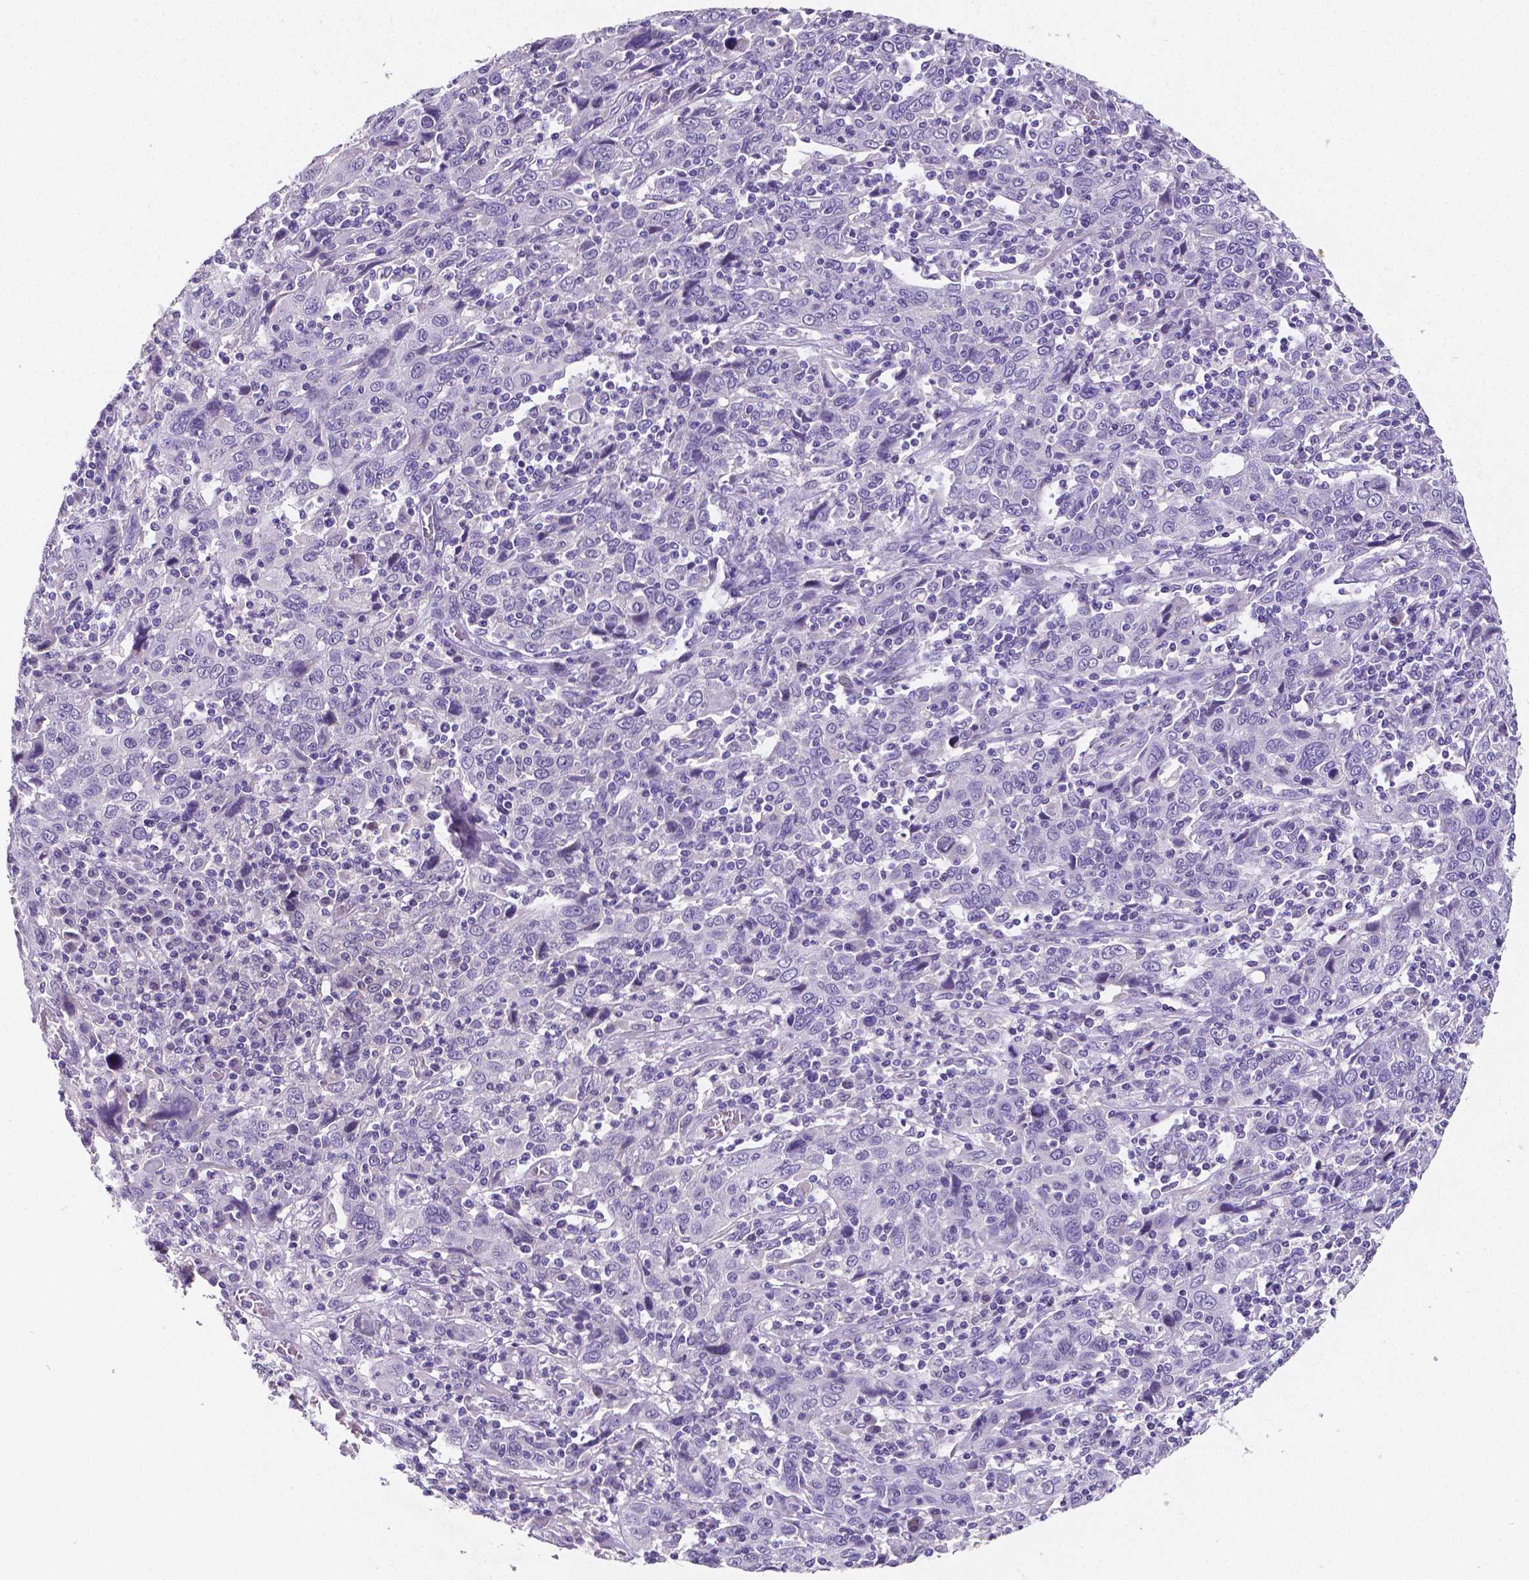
{"staining": {"intensity": "negative", "quantity": "none", "location": "none"}, "tissue": "cervical cancer", "cell_type": "Tumor cells", "image_type": "cancer", "snomed": [{"axis": "morphology", "description": "Squamous cell carcinoma, NOS"}, {"axis": "topography", "description": "Cervix"}], "caption": "The histopathology image reveals no significant positivity in tumor cells of cervical cancer (squamous cell carcinoma). (DAB (3,3'-diaminobenzidine) immunohistochemistry visualized using brightfield microscopy, high magnification).", "gene": "SATB2", "patient": {"sex": "female", "age": 46}}